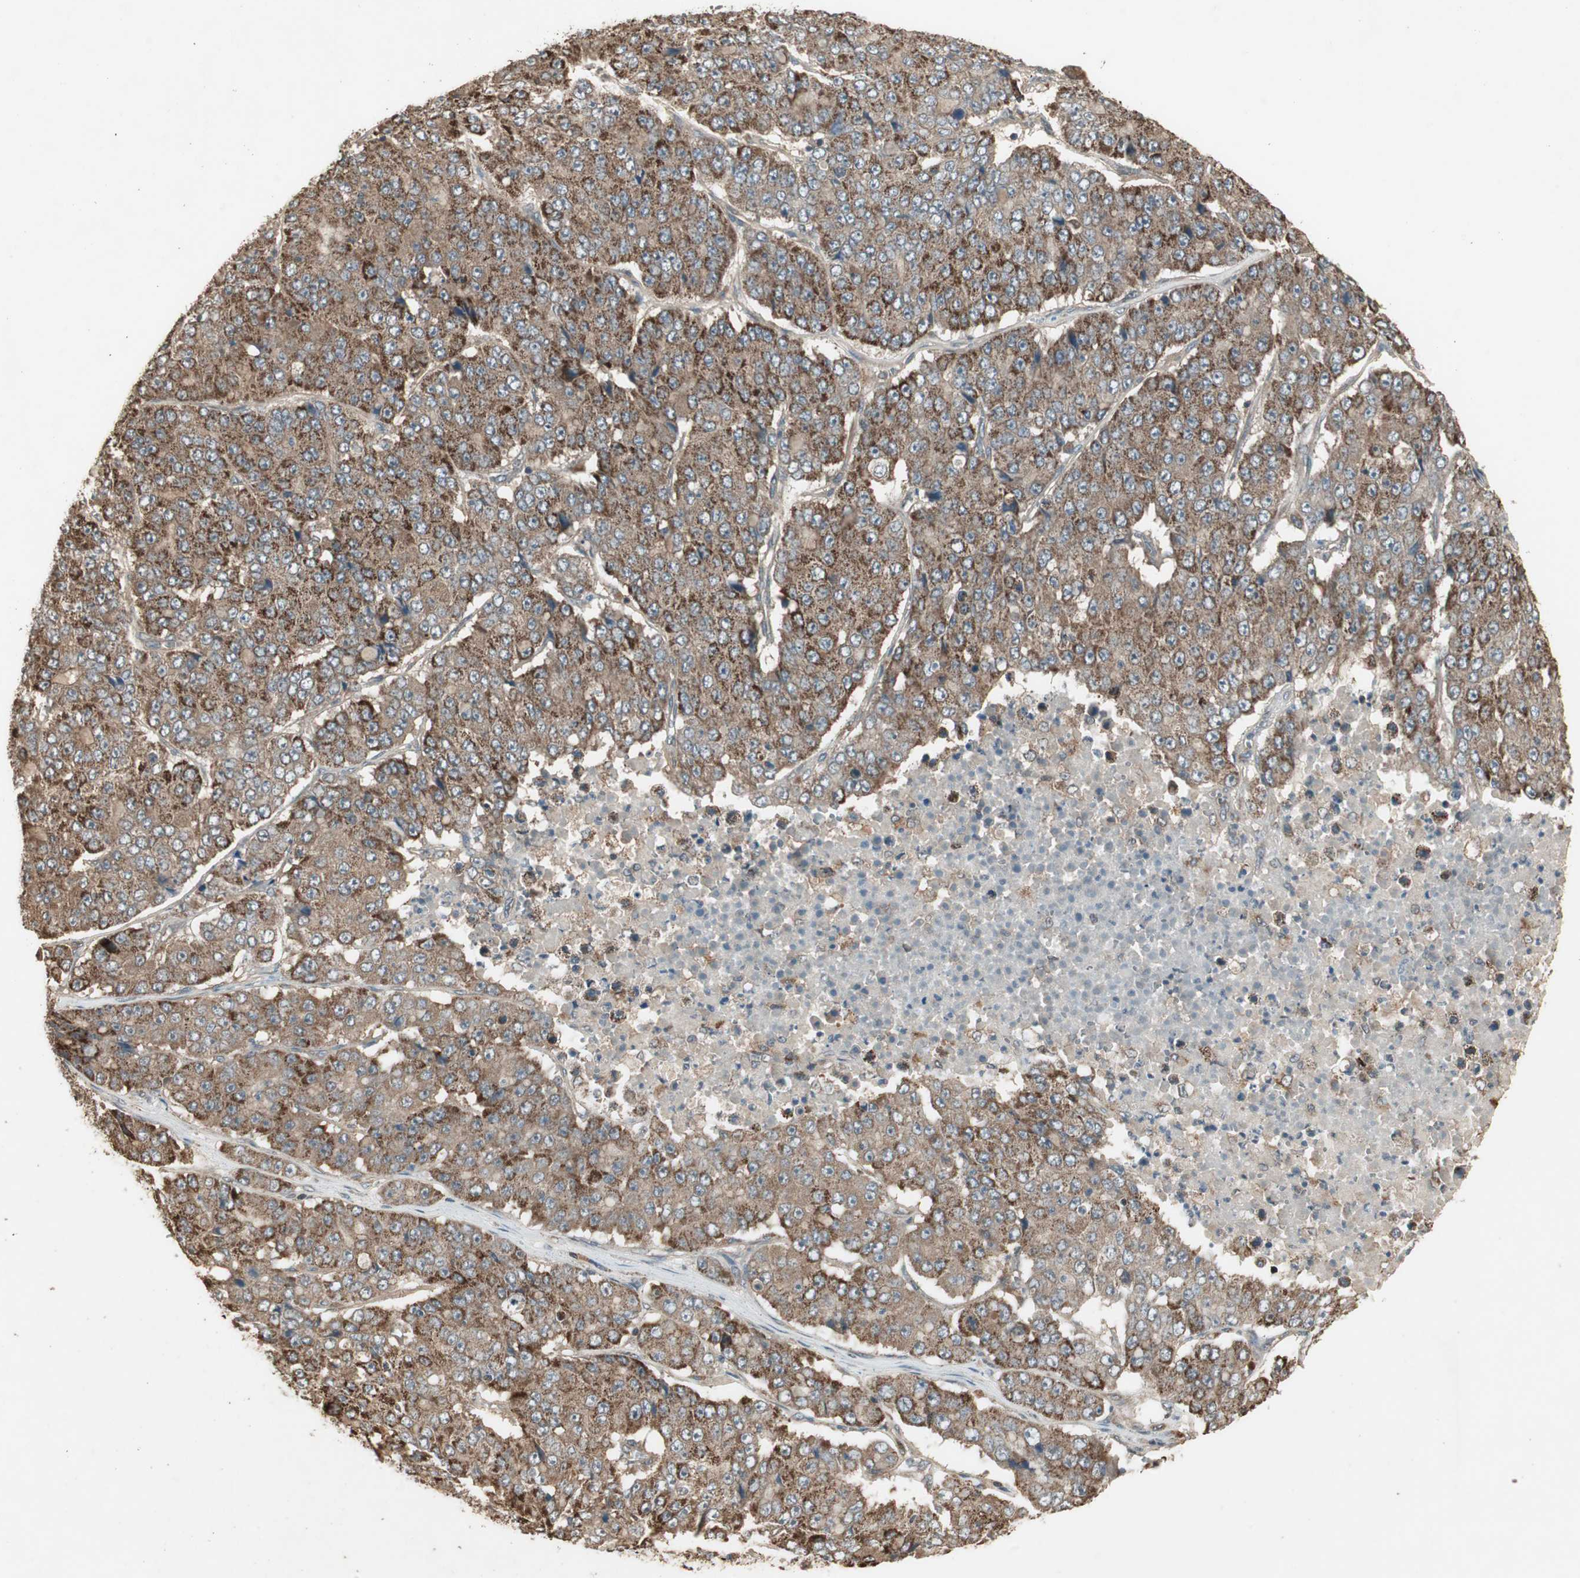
{"staining": {"intensity": "strong", "quantity": ">75%", "location": "cytoplasmic/membranous"}, "tissue": "pancreatic cancer", "cell_type": "Tumor cells", "image_type": "cancer", "snomed": [{"axis": "morphology", "description": "Adenocarcinoma, NOS"}, {"axis": "topography", "description": "Pancreas"}], "caption": "The micrograph shows a brown stain indicating the presence of a protein in the cytoplasmic/membranous of tumor cells in pancreatic cancer. The staining is performed using DAB (3,3'-diaminobenzidine) brown chromogen to label protein expression. The nuclei are counter-stained blue using hematoxylin.", "gene": "UBAC1", "patient": {"sex": "male", "age": 50}}